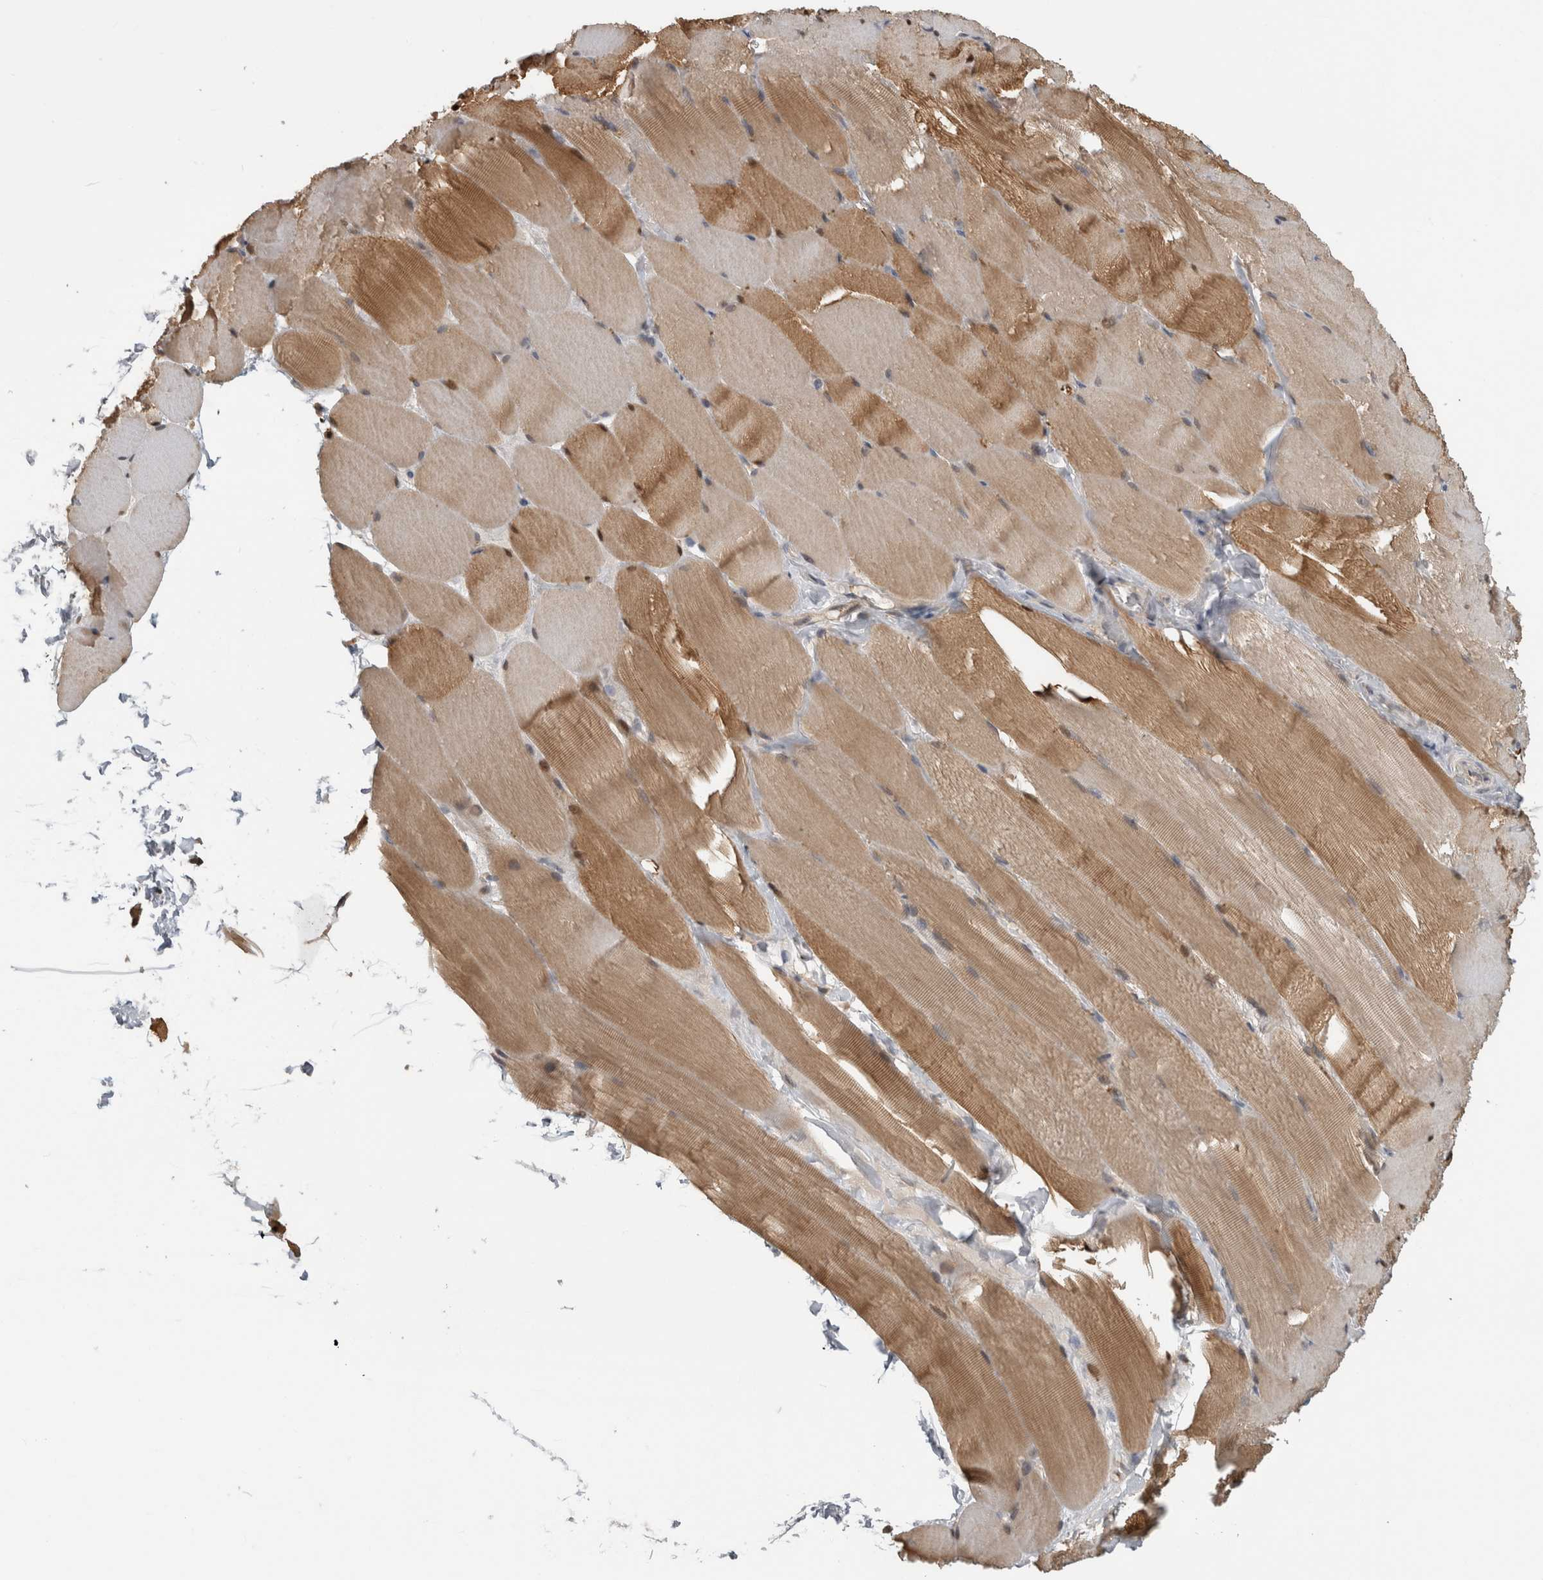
{"staining": {"intensity": "moderate", "quantity": ">75%", "location": "cytoplasmic/membranous"}, "tissue": "skeletal muscle", "cell_type": "Myocytes", "image_type": "normal", "snomed": [{"axis": "morphology", "description": "Normal tissue, NOS"}, {"axis": "topography", "description": "Skin"}, {"axis": "topography", "description": "Skeletal muscle"}], "caption": "Myocytes demonstrate medium levels of moderate cytoplasmic/membranous staining in approximately >75% of cells in normal human skeletal muscle. (brown staining indicates protein expression, while blue staining denotes nuclei).", "gene": "USH1G", "patient": {"sex": "male", "age": 83}}